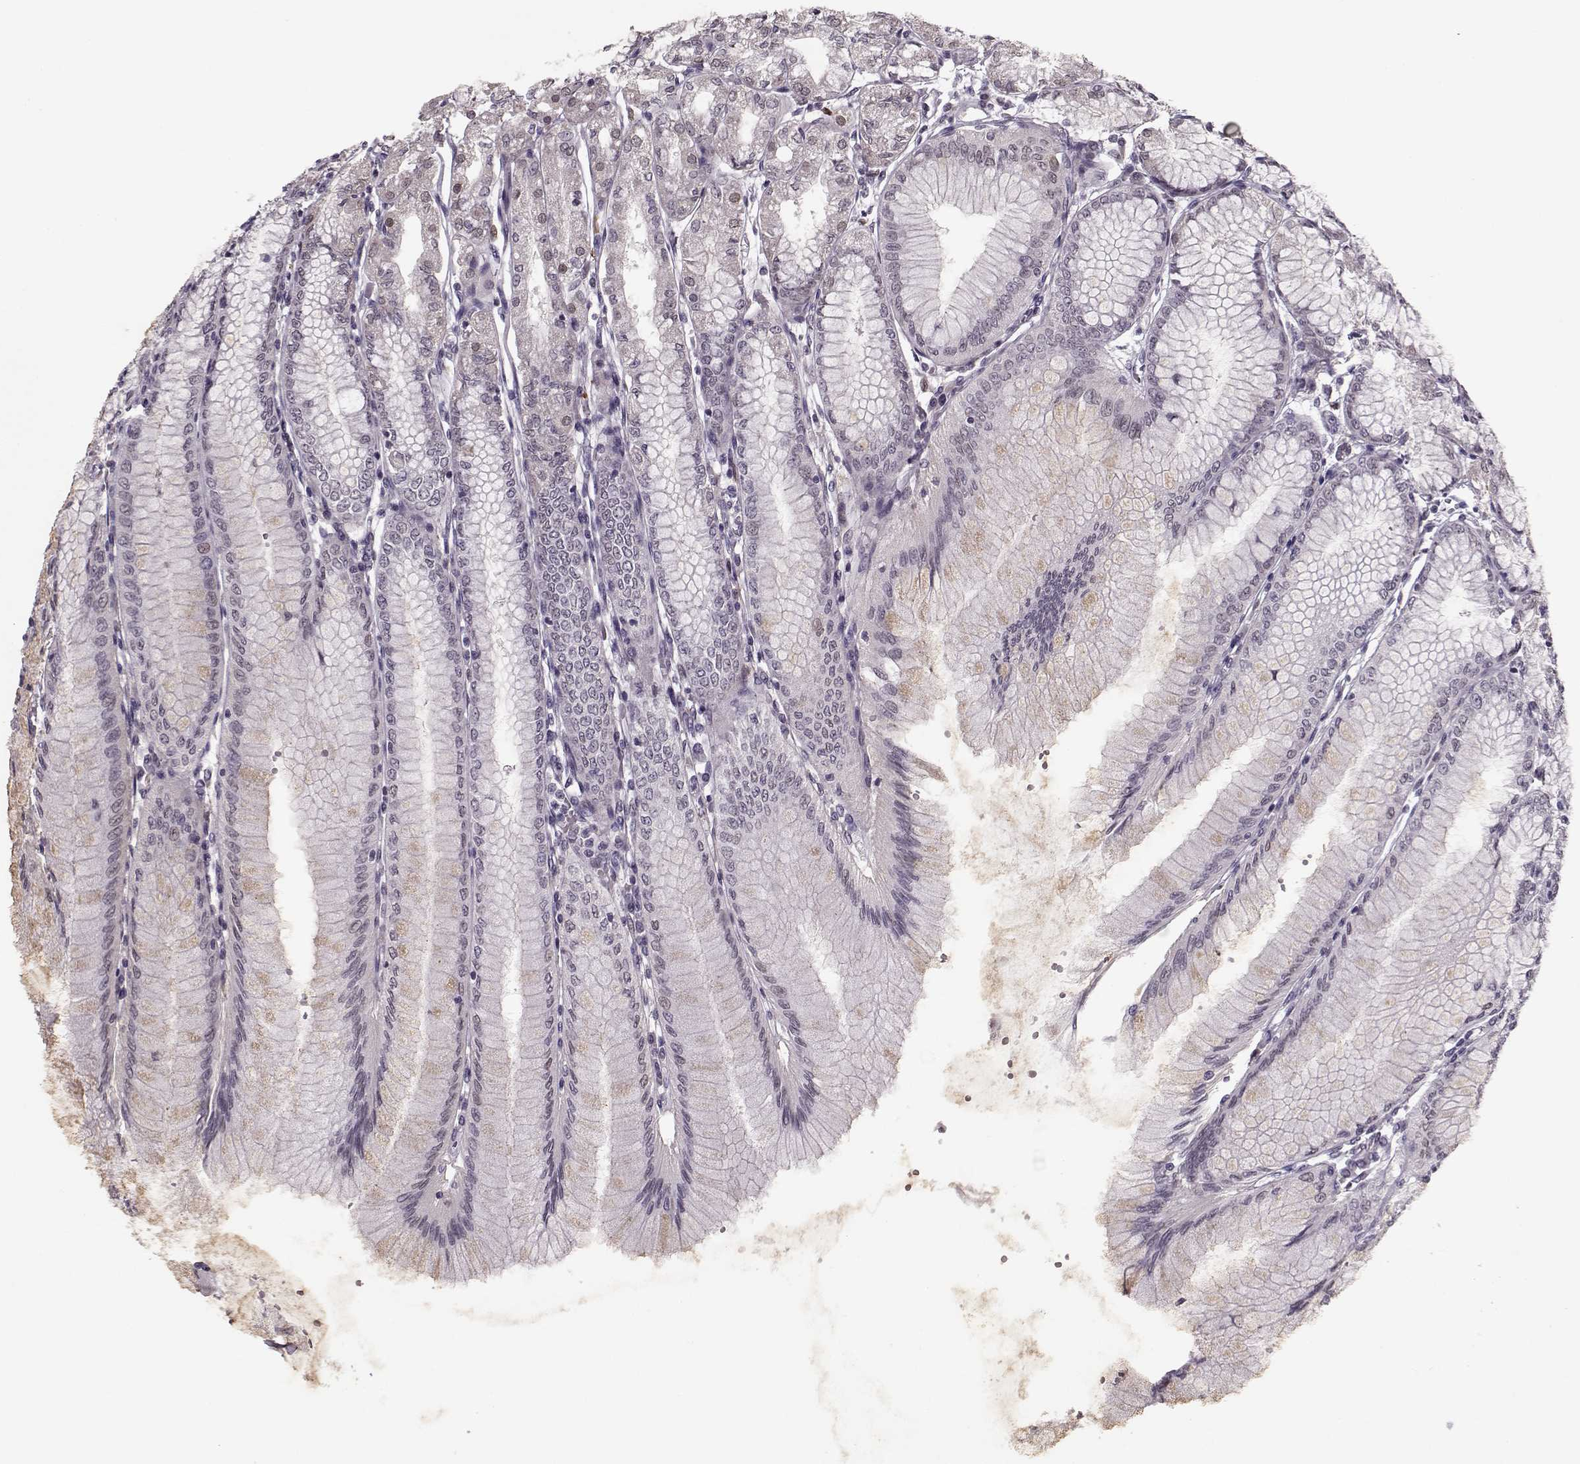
{"staining": {"intensity": "weak", "quantity": "<25%", "location": "nuclear"}, "tissue": "stomach", "cell_type": "Glandular cells", "image_type": "normal", "snomed": [{"axis": "morphology", "description": "Normal tissue, NOS"}, {"axis": "topography", "description": "Skeletal muscle"}, {"axis": "topography", "description": "Stomach"}], "caption": "This is an immunohistochemistry micrograph of benign stomach. There is no expression in glandular cells.", "gene": "DNAI3", "patient": {"sex": "female", "age": 57}}